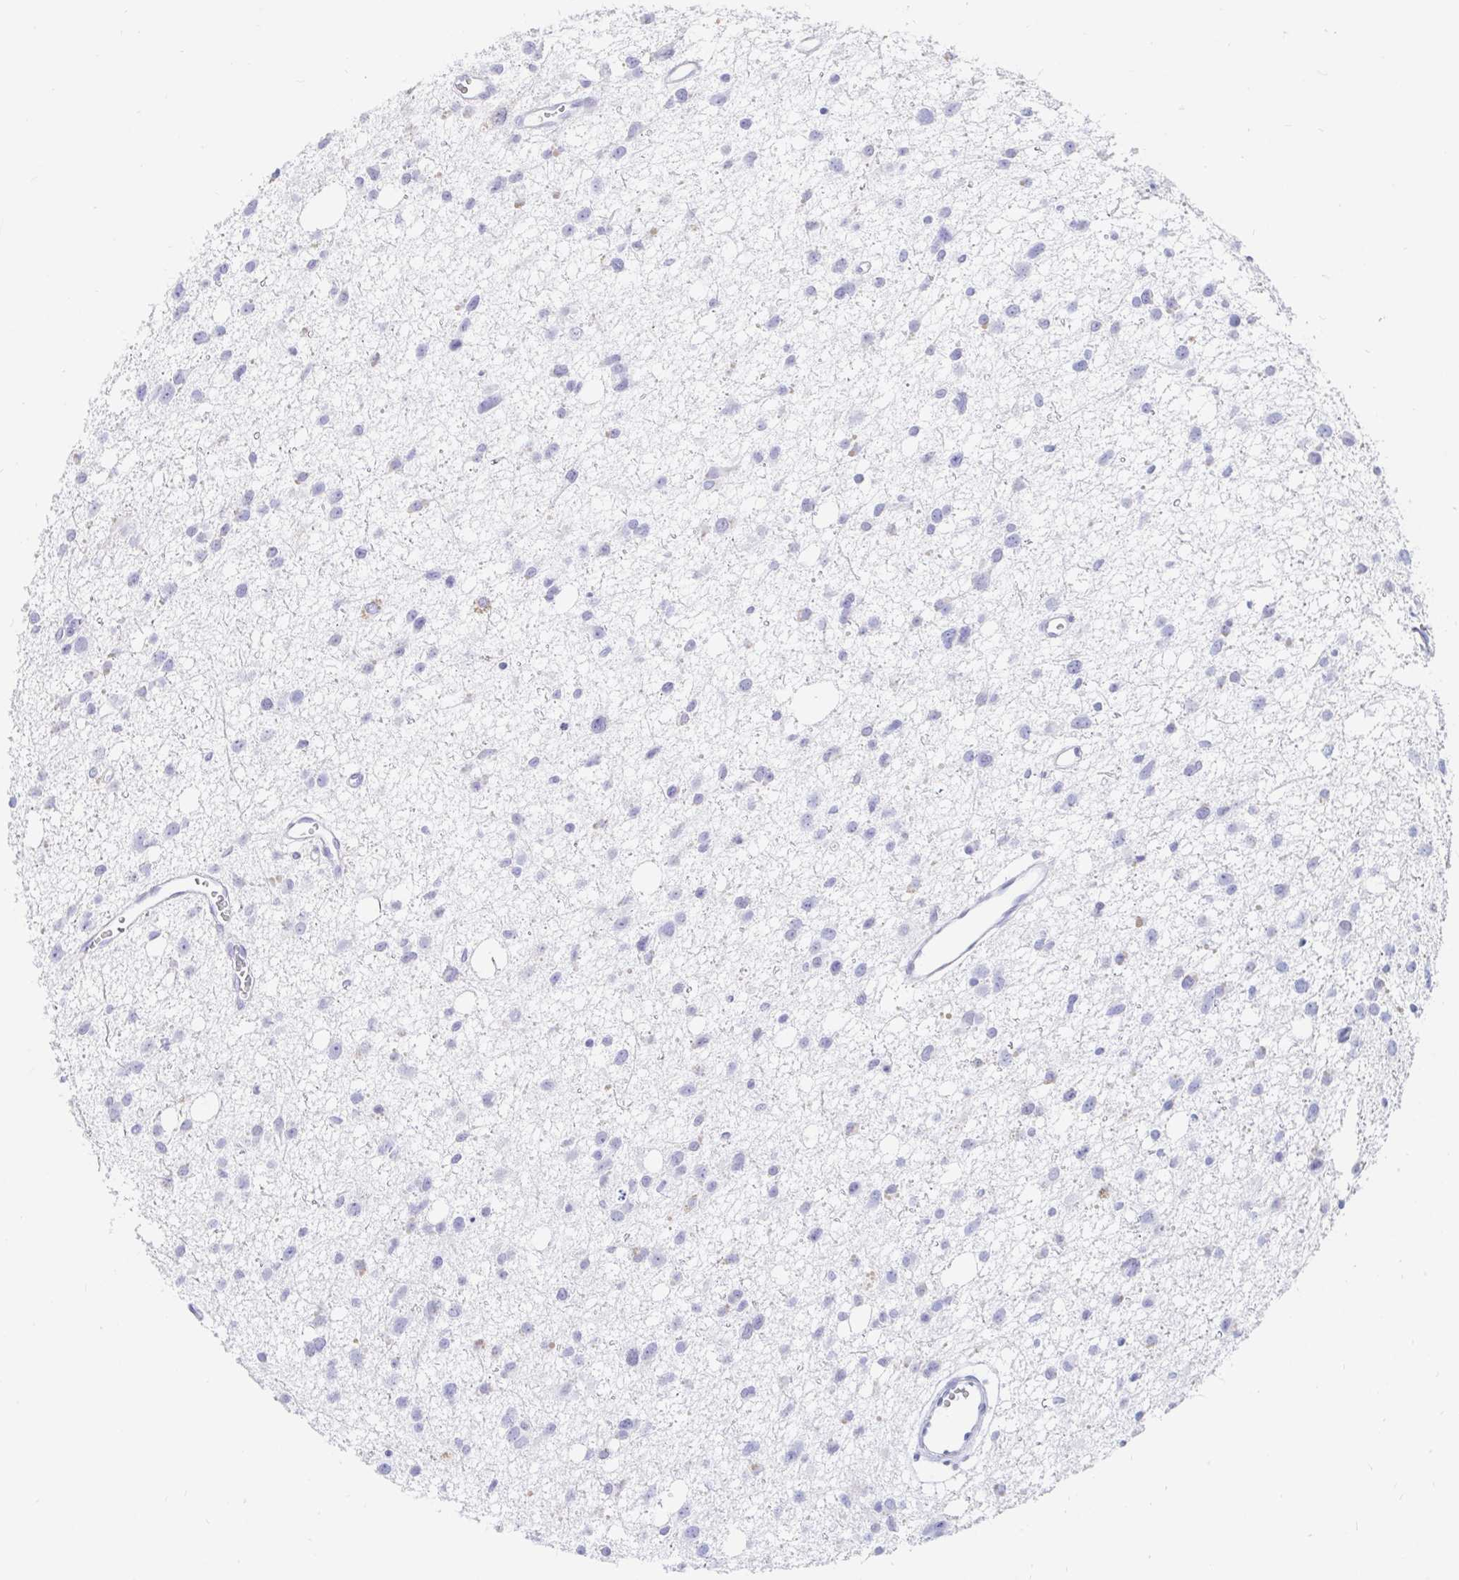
{"staining": {"intensity": "negative", "quantity": "none", "location": "none"}, "tissue": "glioma", "cell_type": "Tumor cells", "image_type": "cancer", "snomed": [{"axis": "morphology", "description": "Glioma, malignant, High grade"}, {"axis": "topography", "description": "Brain"}], "caption": "The immunohistochemistry image has no significant positivity in tumor cells of malignant high-grade glioma tissue.", "gene": "OR6T1", "patient": {"sex": "male", "age": 23}}